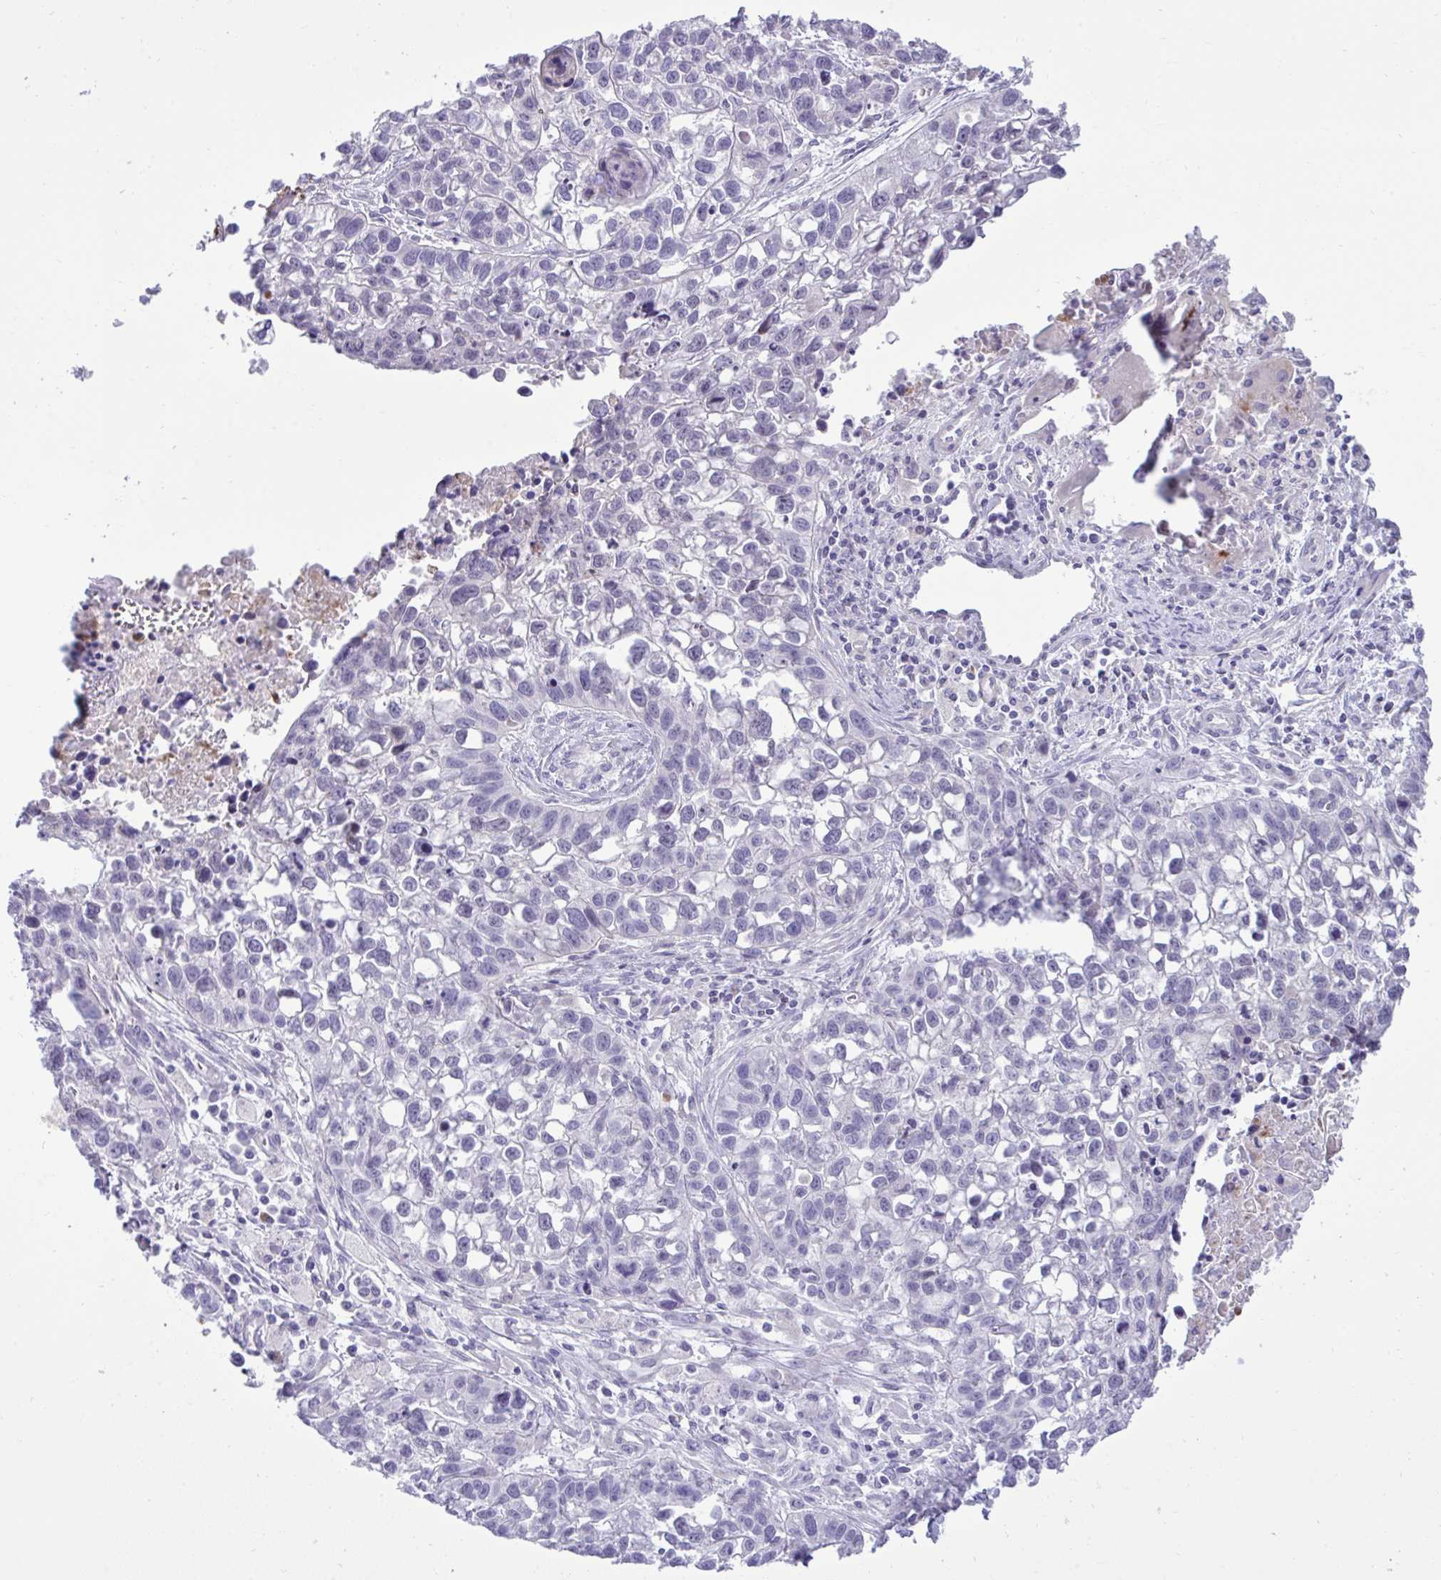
{"staining": {"intensity": "negative", "quantity": "none", "location": "none"}, "tissue": "lung cancer", "cell_type": "Tumor cells", "image_type": "cancer", "snomed": [{"axis": "morphology", "description": "Squamous cell carcinoma, NOS"}, {"axis": "topography", "description": "Lung"}], "caption": "A micrograph of human squamous cell carcinoma (lung) is negative for staining in tumor cells.", "gene": "SPAG1", "patient": {"sex": "male", "age": 74}}